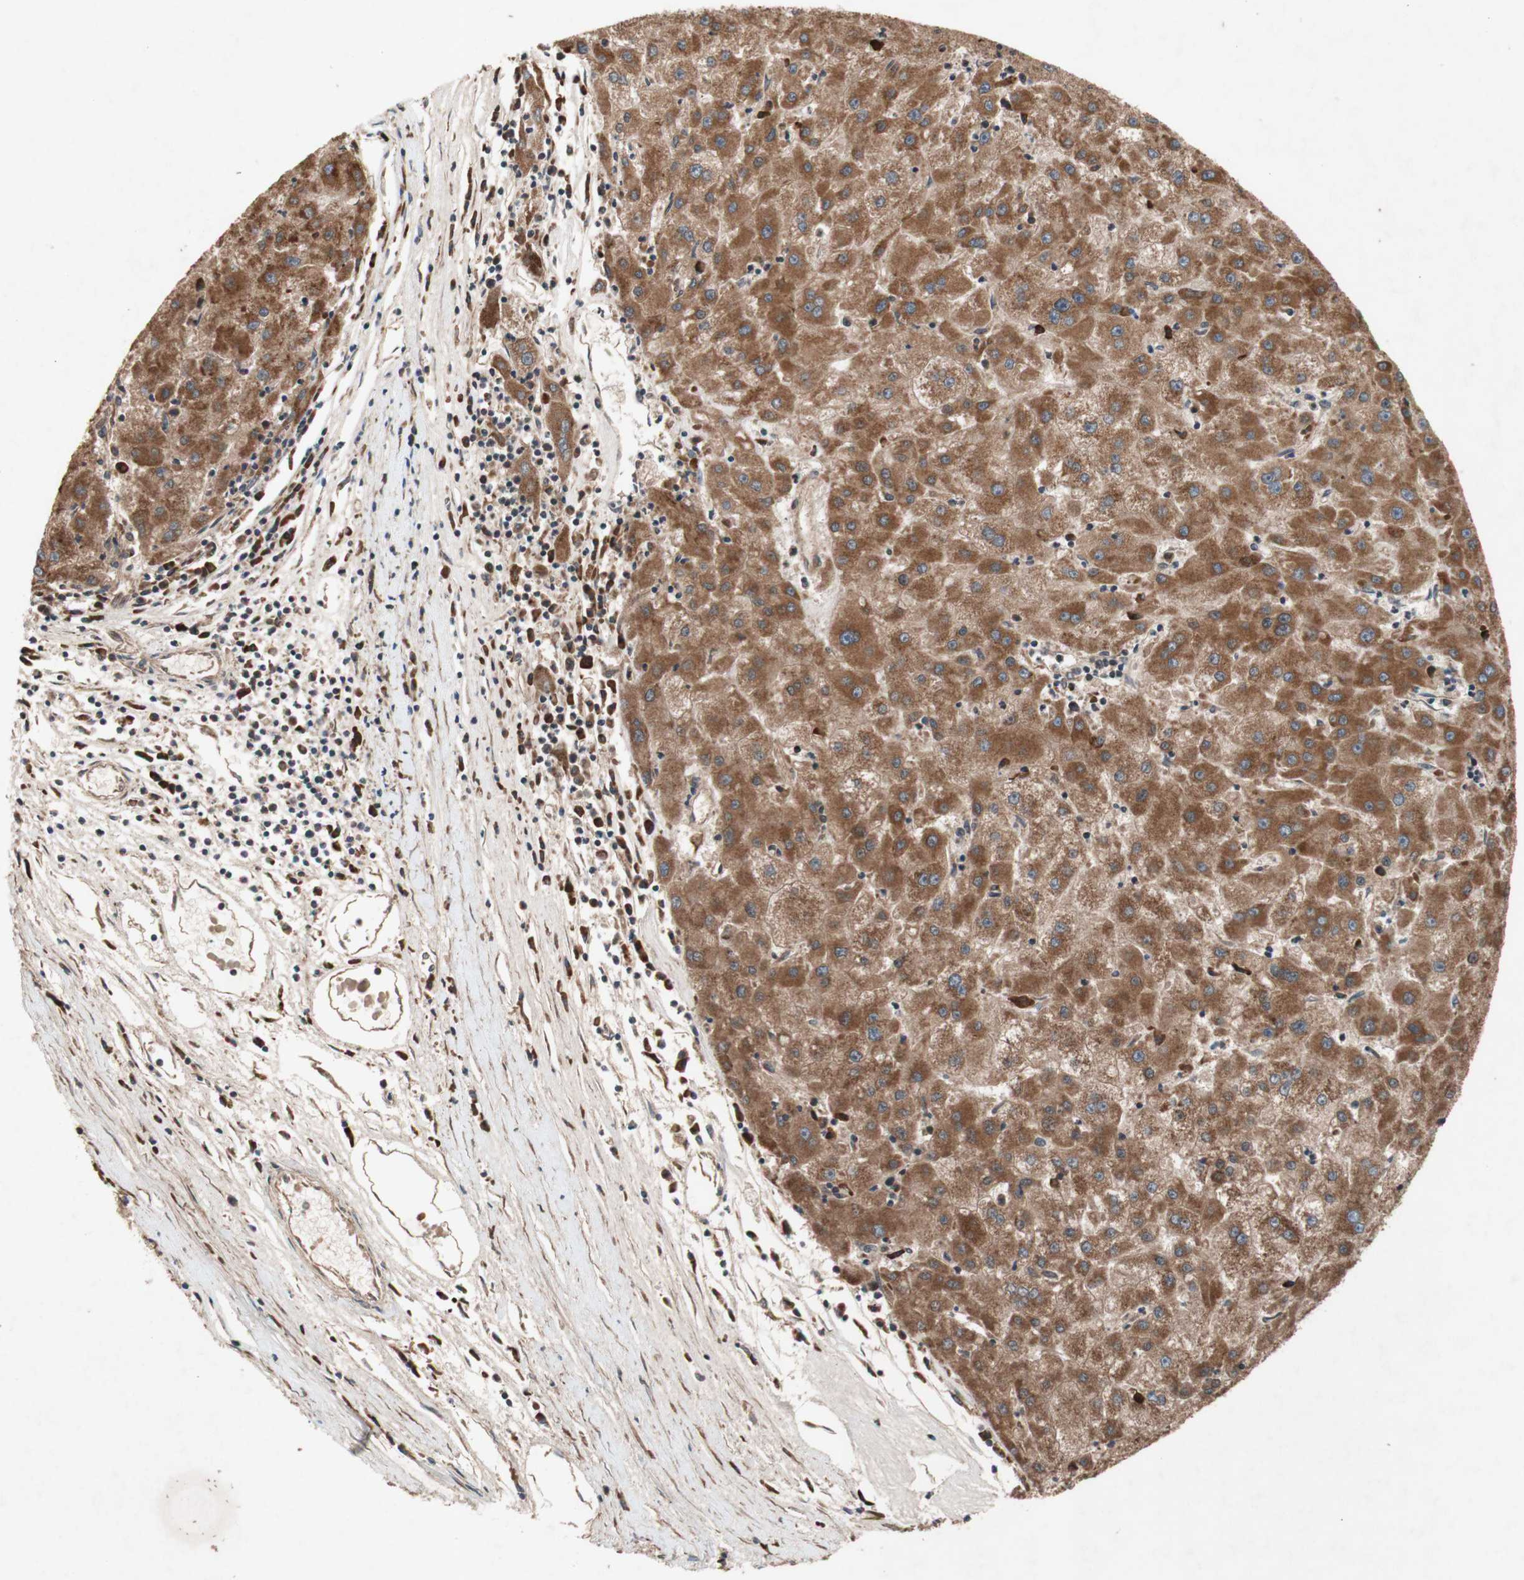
{"staining": {"intensity": "moderate", "quantity": ">75%", "location": "cytoplasmic/membranous"}, "tissue": "liver cancer", "cell_type": "Tumor cells", "image_type": "cancer", "snomed": [{"axis": "morphology", "description": "Carcinoma, Hepatocellular, NOS"}, {"axis": "topography", "description": "Liver"}], "caption": "An immunohistochemistry (IHC) photomicrograph of tumor tissue is shown. Protein staining in brown labels moderate cytoplasmic/membranous positivity in hepatocellular carcinoma (liver) within tumor cells.", "gene": "DDOST", "patient": {"sex": "male", "age": 72}}